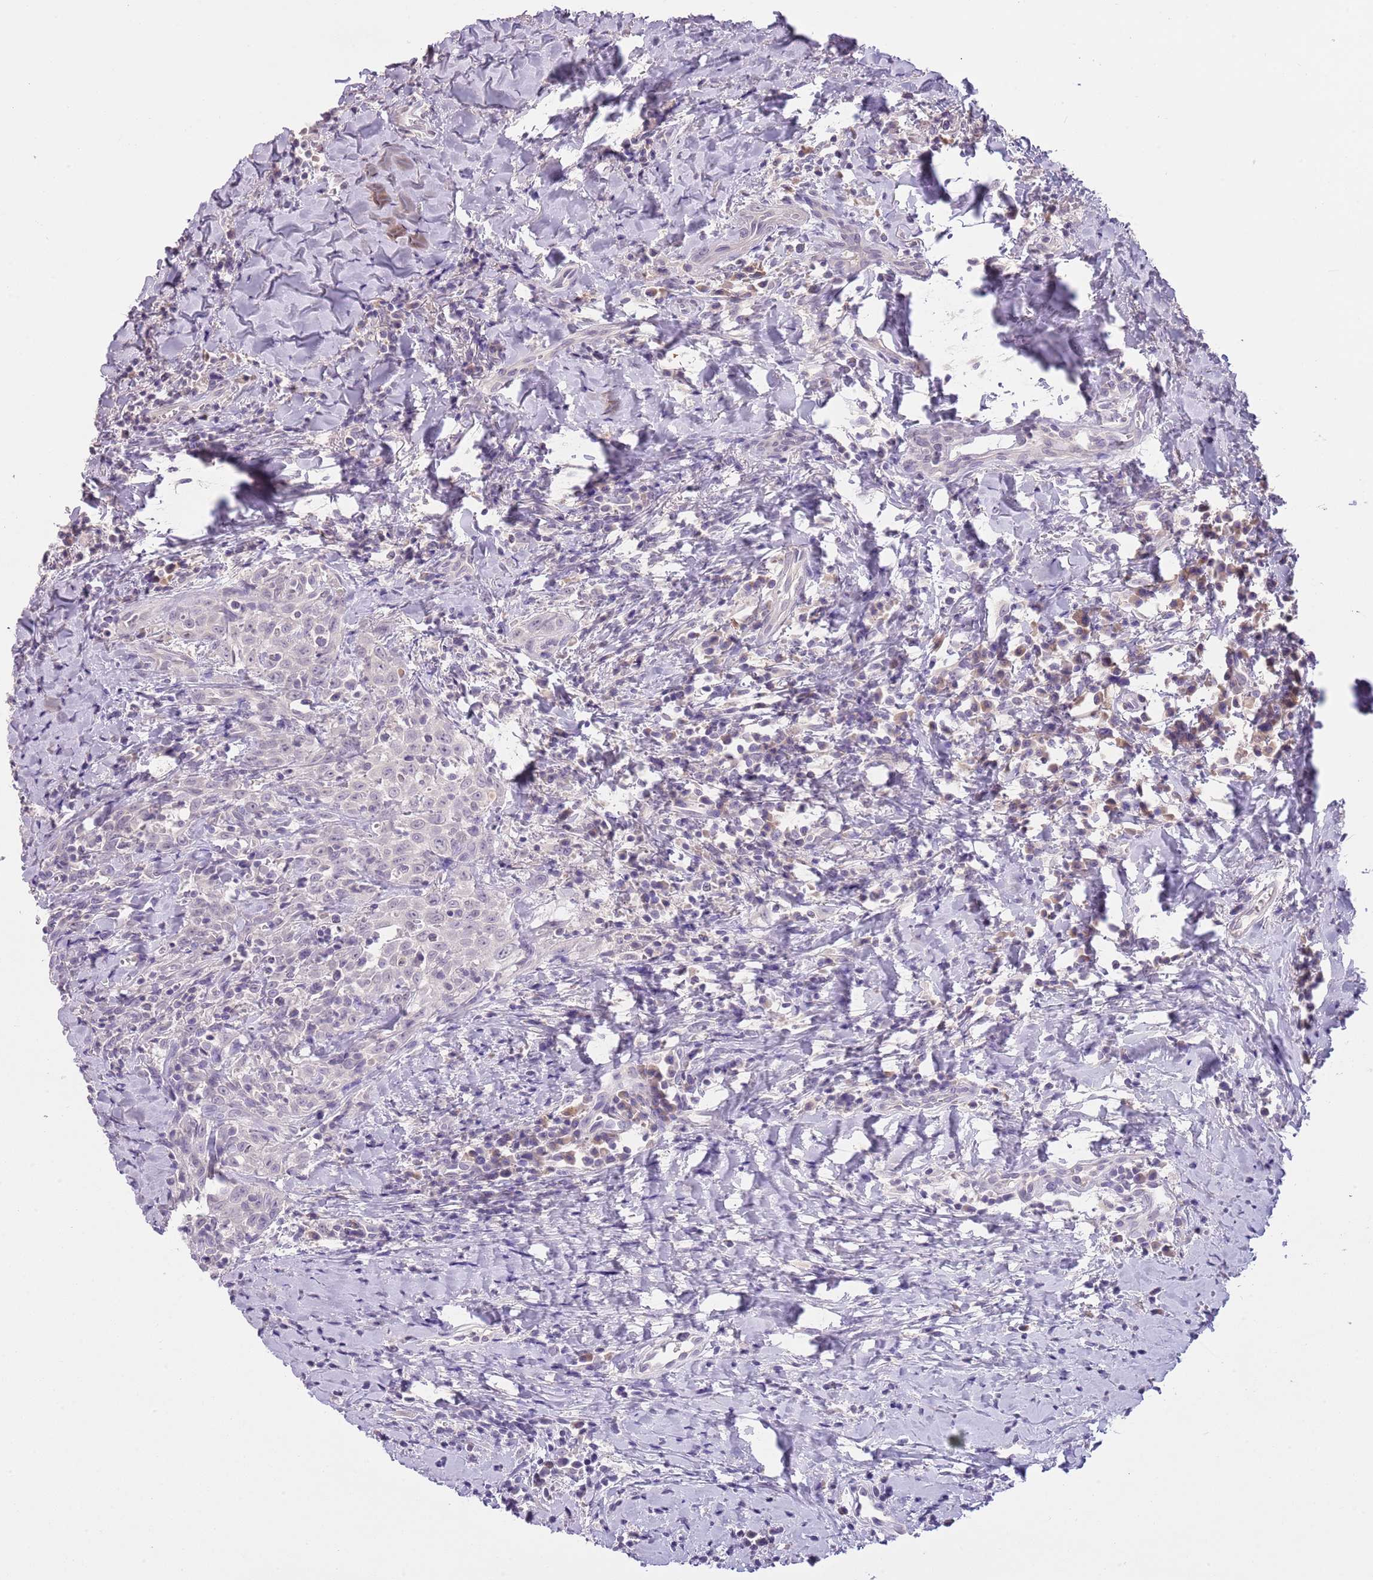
{"staining": {"intensity": "negative", "quantity": "none", "location": "none"}, "tissue": "head and neck cancer", "cell_type": "Tumor cells", "image_type": "cancer", "snomed": [{"axis": "morphology", "description": "Squamous cell carcinoma, NOS"}, {"axis": "topography", "description": "Head-Neck"}], "caption": "This is a photomicrograph of immunohistochemistry staining of head and neck cancer, which shows no positivity in tumor cells.", "gene": "SLC35E3", "patient": {"sex": "female", "age": 70}}